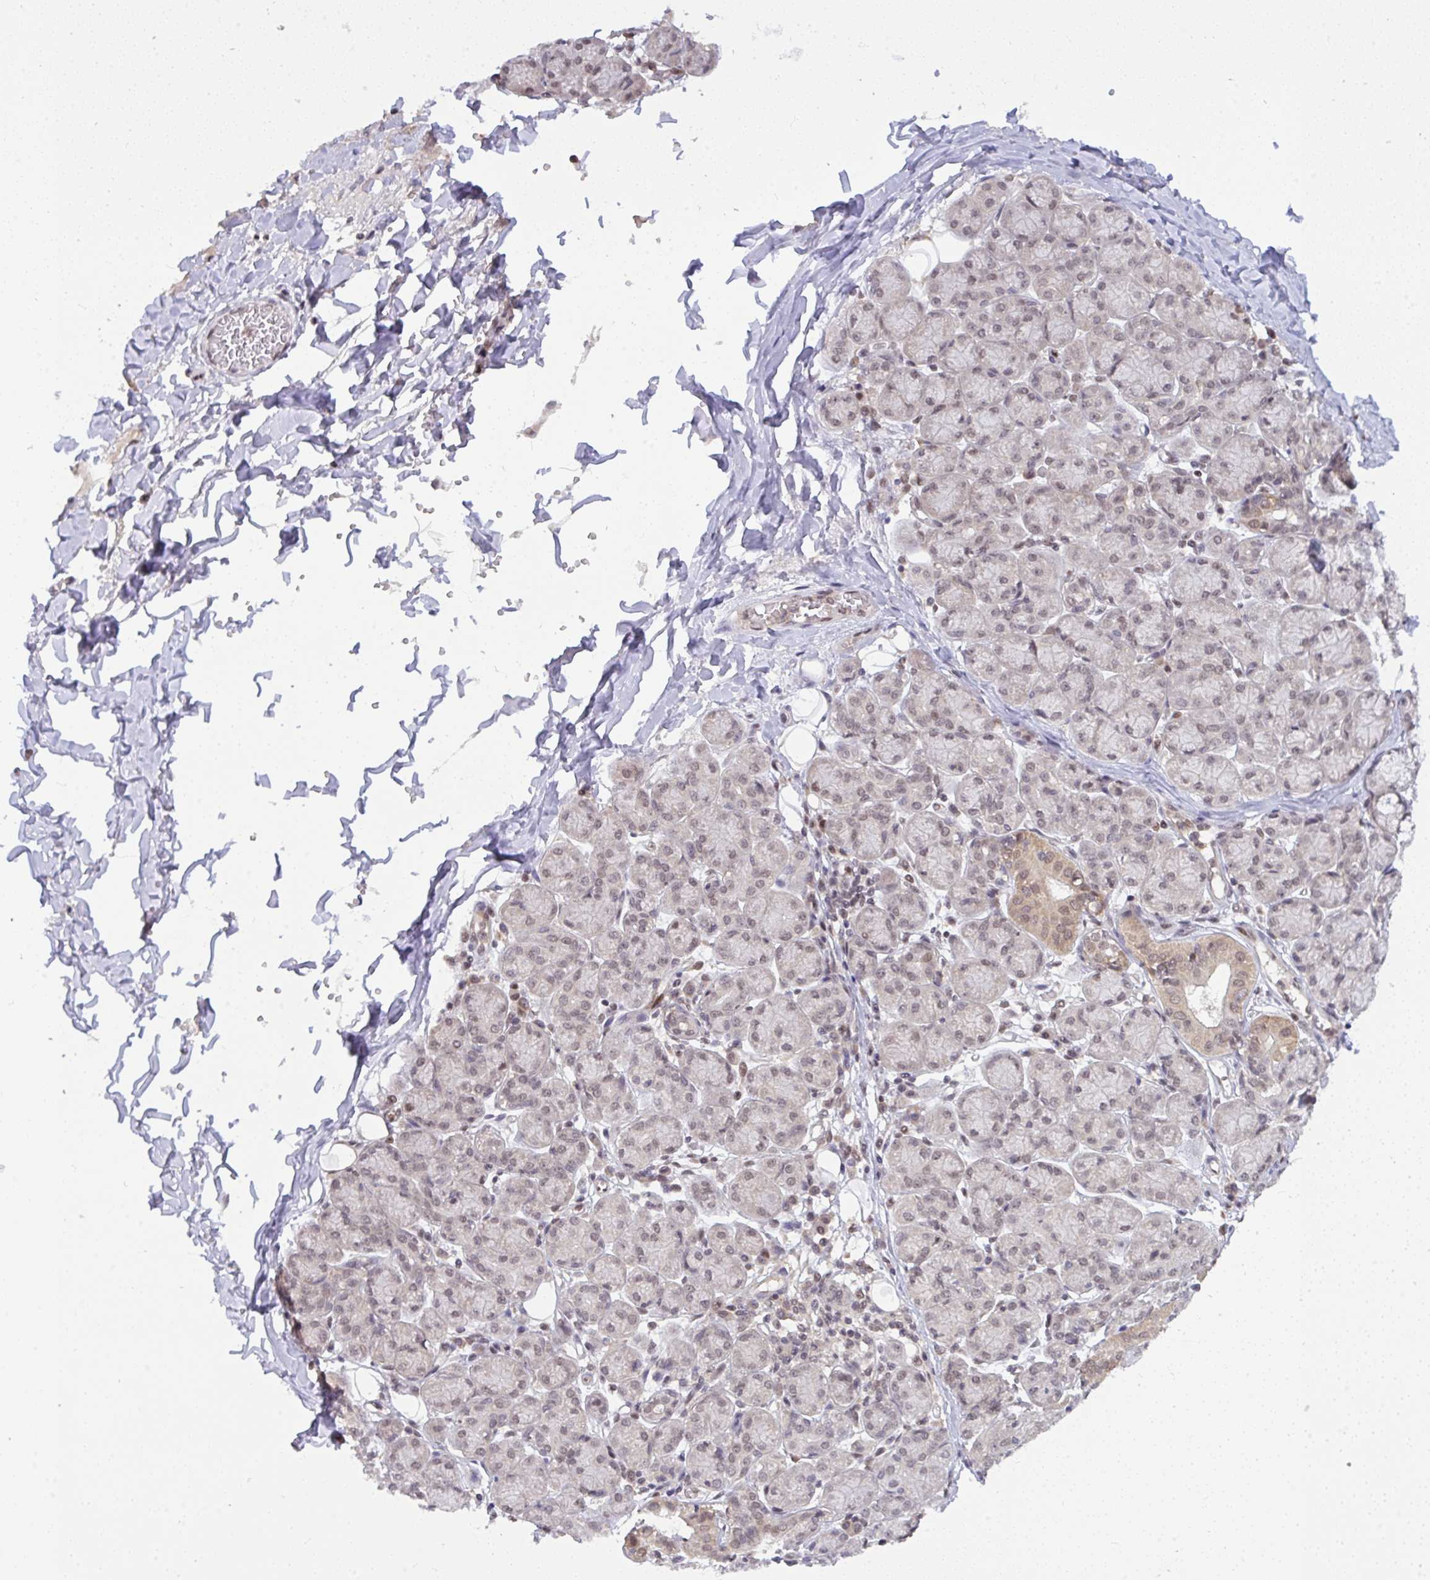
{"staining": {"intensity": "weak", "quantity": "25%-75%", "location": "cytoplasmic/membranous,nuclear"}, "tissue": "salivary gland", "cell_type": "Glandular cells", "image_type": "normal", "snomed": [{"axis": "morphology", "description": "Normal tissue, NOS"}, {"axis": "morphology", "description": "Inflammation, NOS"}, {"axis": "topography", "description": "Lymph node"}, {"axis": "topography", "description": "Salivary gland"}], "caption": "Immunohistochemical staining of benign human salivary gland shows 25%-75% levels of weak cytoplasmic/membranous,nuclear protein staining in approximately 25%-75% of glandular cells. (DAB IHC, brown staining for protein, blue staining for nuclei).", "gene": "KLF2", "patient": {"sex": "male", "age": 3}}